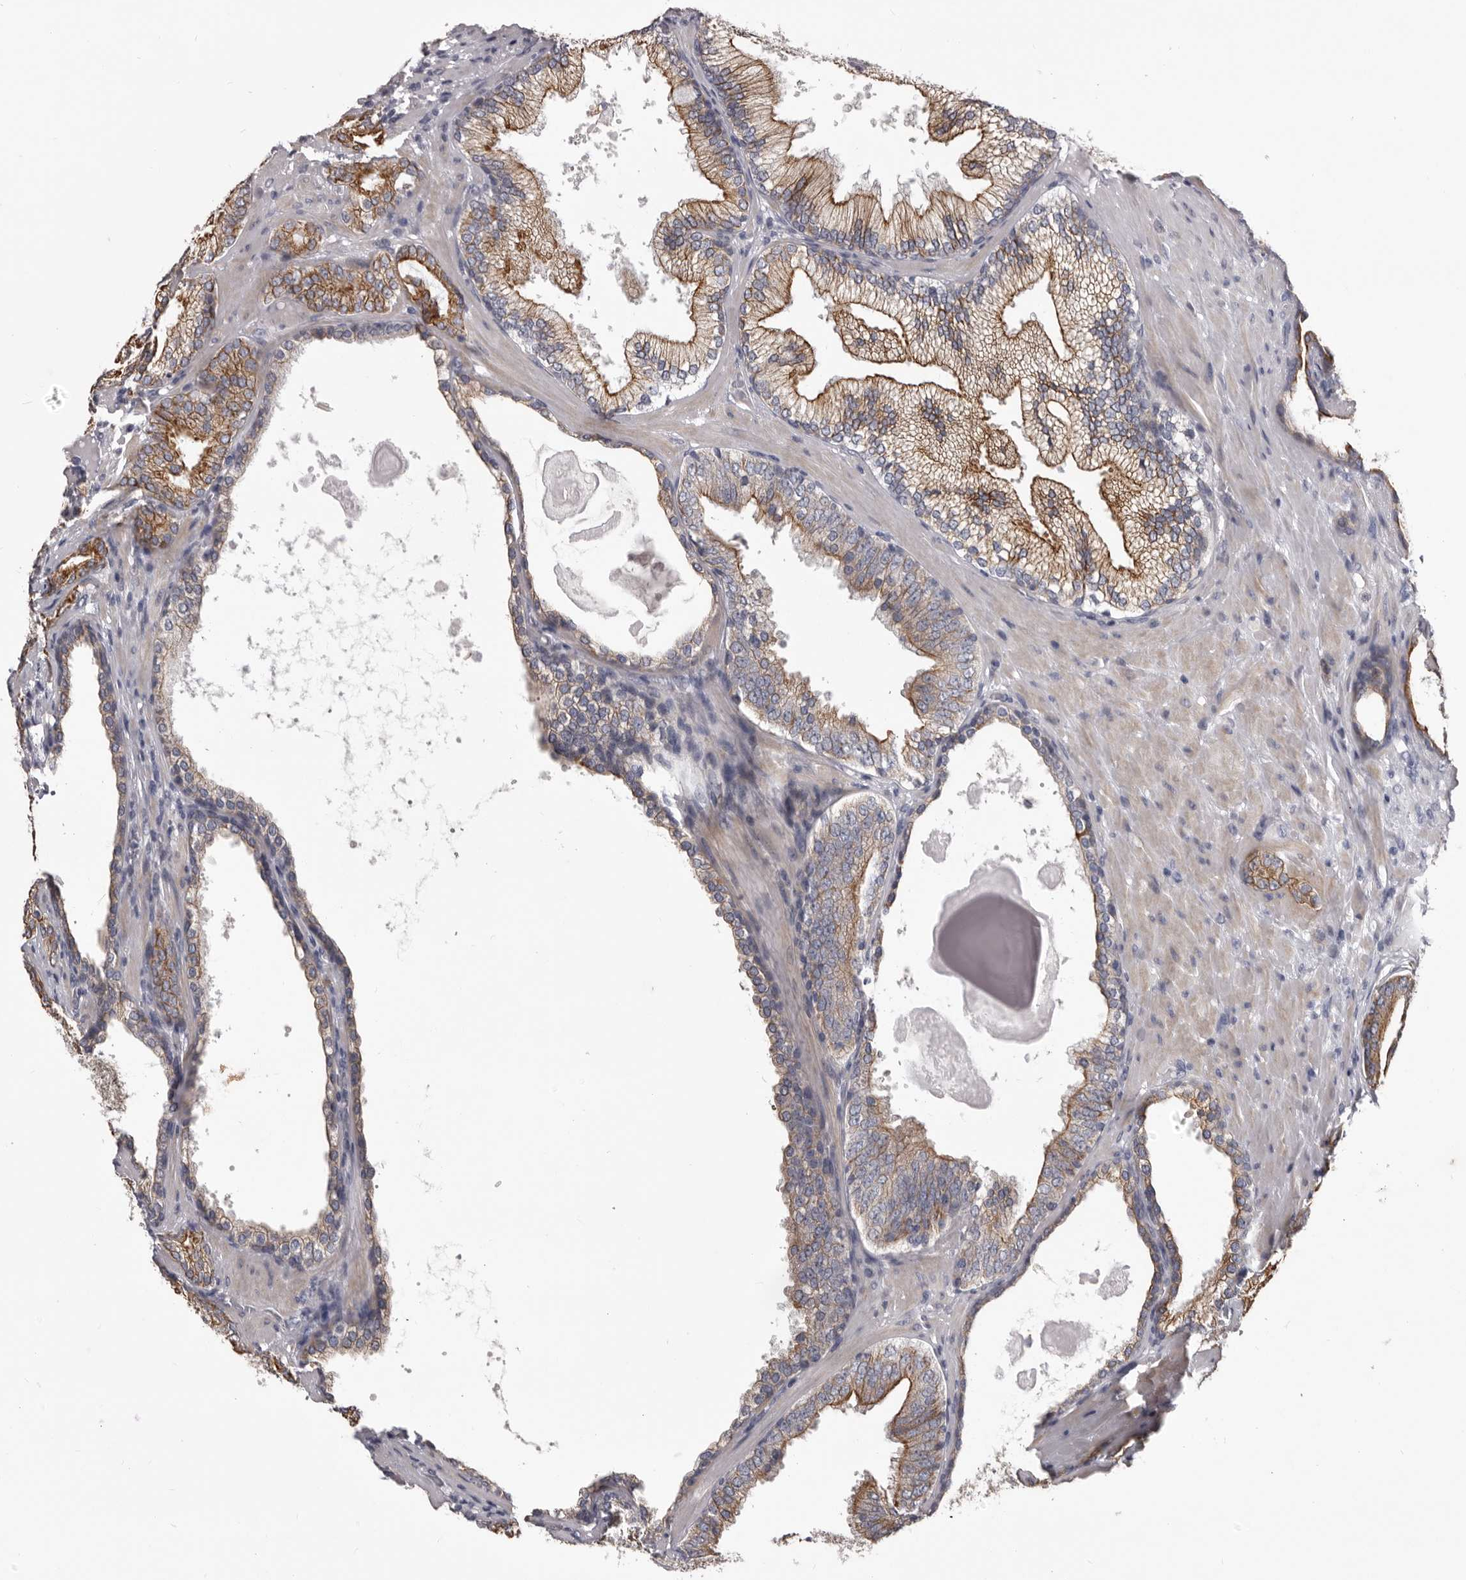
{"staining": {"intensity": "moderate", "quantity": "25%-75%", "location": "cytoplasmic/membranous"}, "tissue": "prostate cancer", "cell_type": "Tumor cells", "image_type": "cancer", "snomed": [{"axis": "morphology", "description": "Normal morphology"}, {"axis": "morphology", "description": "Adenocarcinoma, Low grade"}, {"axis": "topography", "description": "Prostate"}], "caption": "The immunohistochemical stain highlights moderate cytoplasmic/membranous expression in tumor cells of adenocarcinoma (low-grade) (prostate) tissue. Ihc stains the protein of interest in brown and the nuclei are stained blue.", "gene": "LPAR6", "patient": {"sex": "male", "age": 72}}